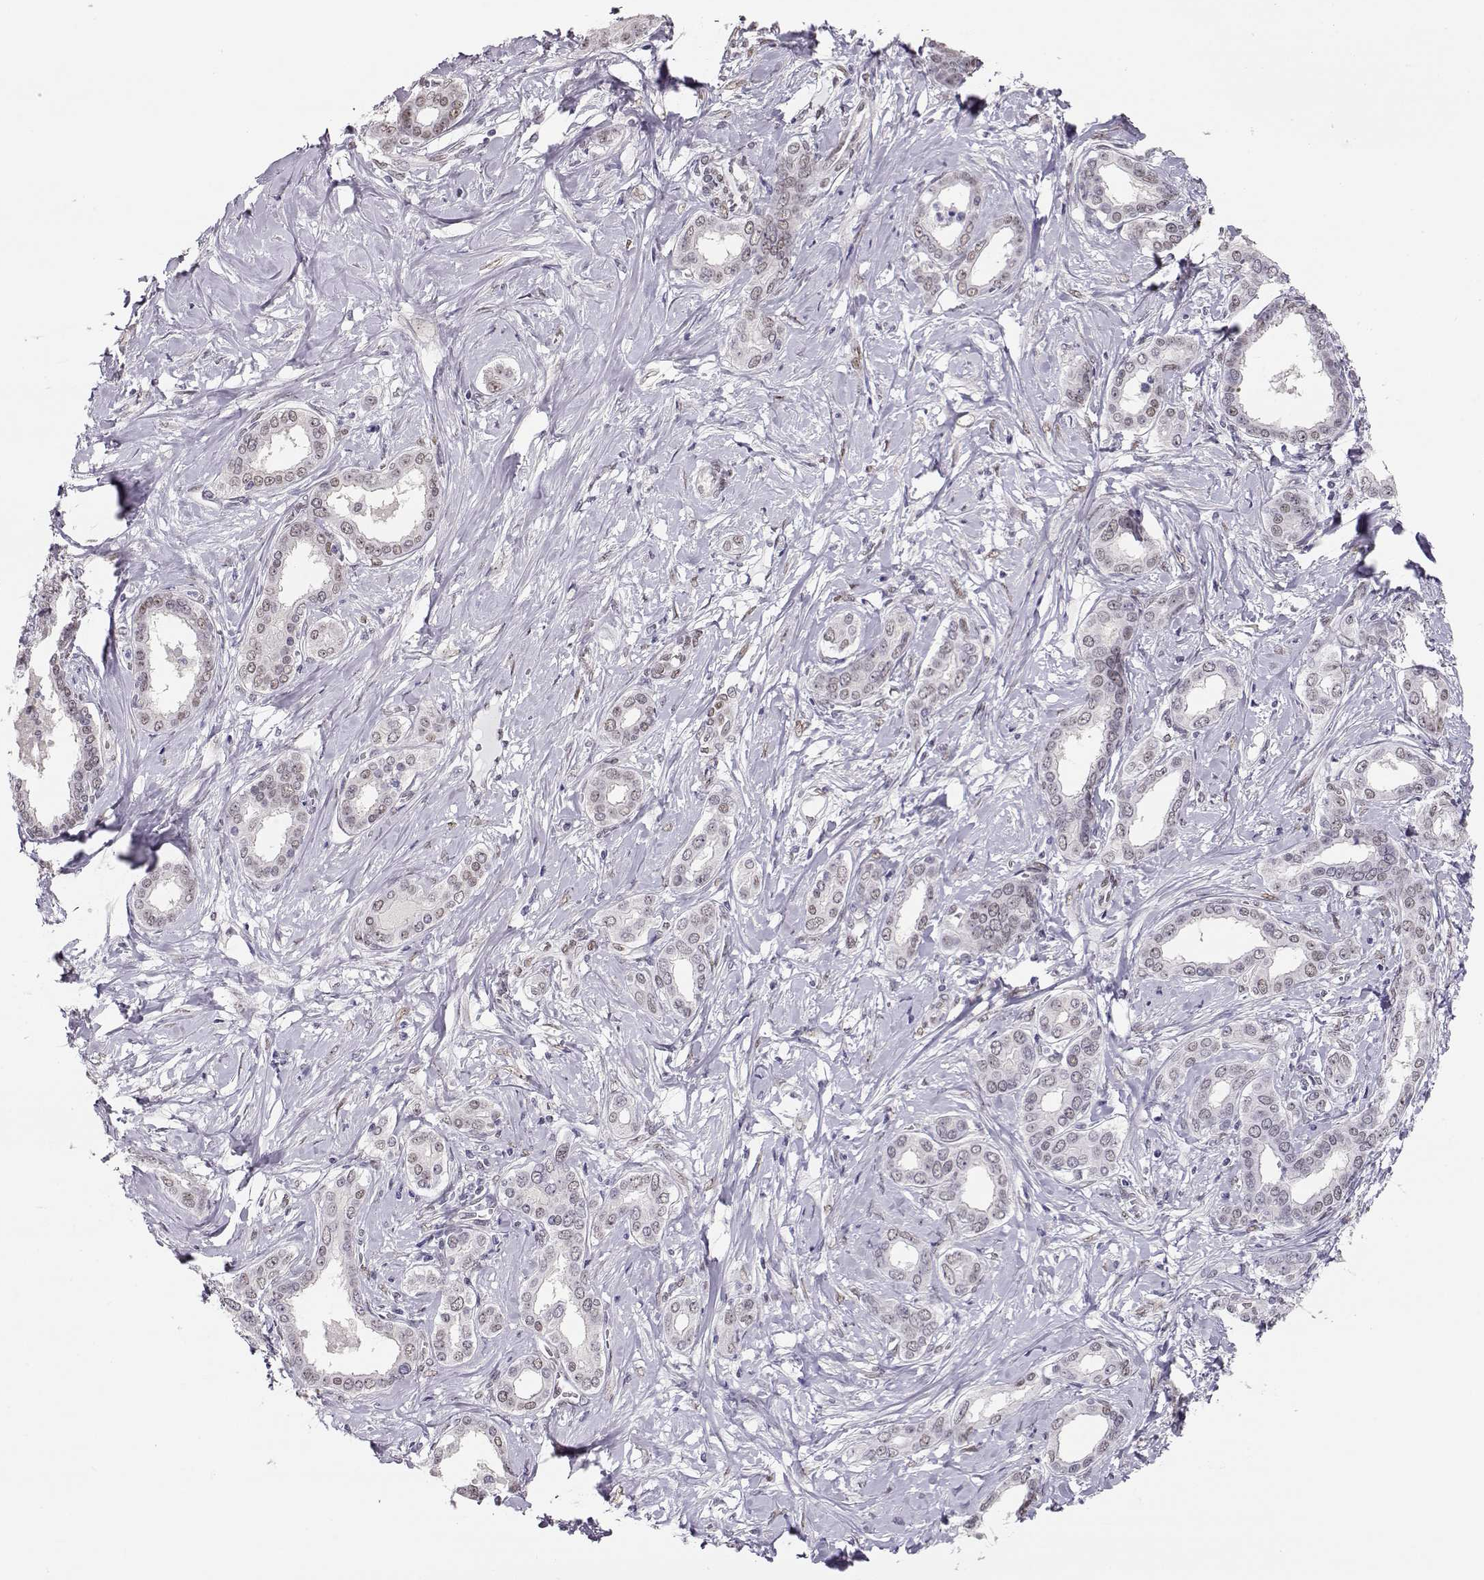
{"staining": {"intensity": "negative", "quantity": "none", "location": "none"}, "tissue": "liver cancer", "cell_type": "Tumor cells", "image_type": "cancer", "snomed": [{"axis": "morphology", "description": "Cholangiocarcinoma"}, {"axis": "topography", "description": "Liver"}], "caption": "Human liver cancer (cholangiocarcinoma) stained for a protein using IHC exhibits no staining in tumor cells.", "gene": "POLI", "patient": {"sex": "female", "age": 47}}